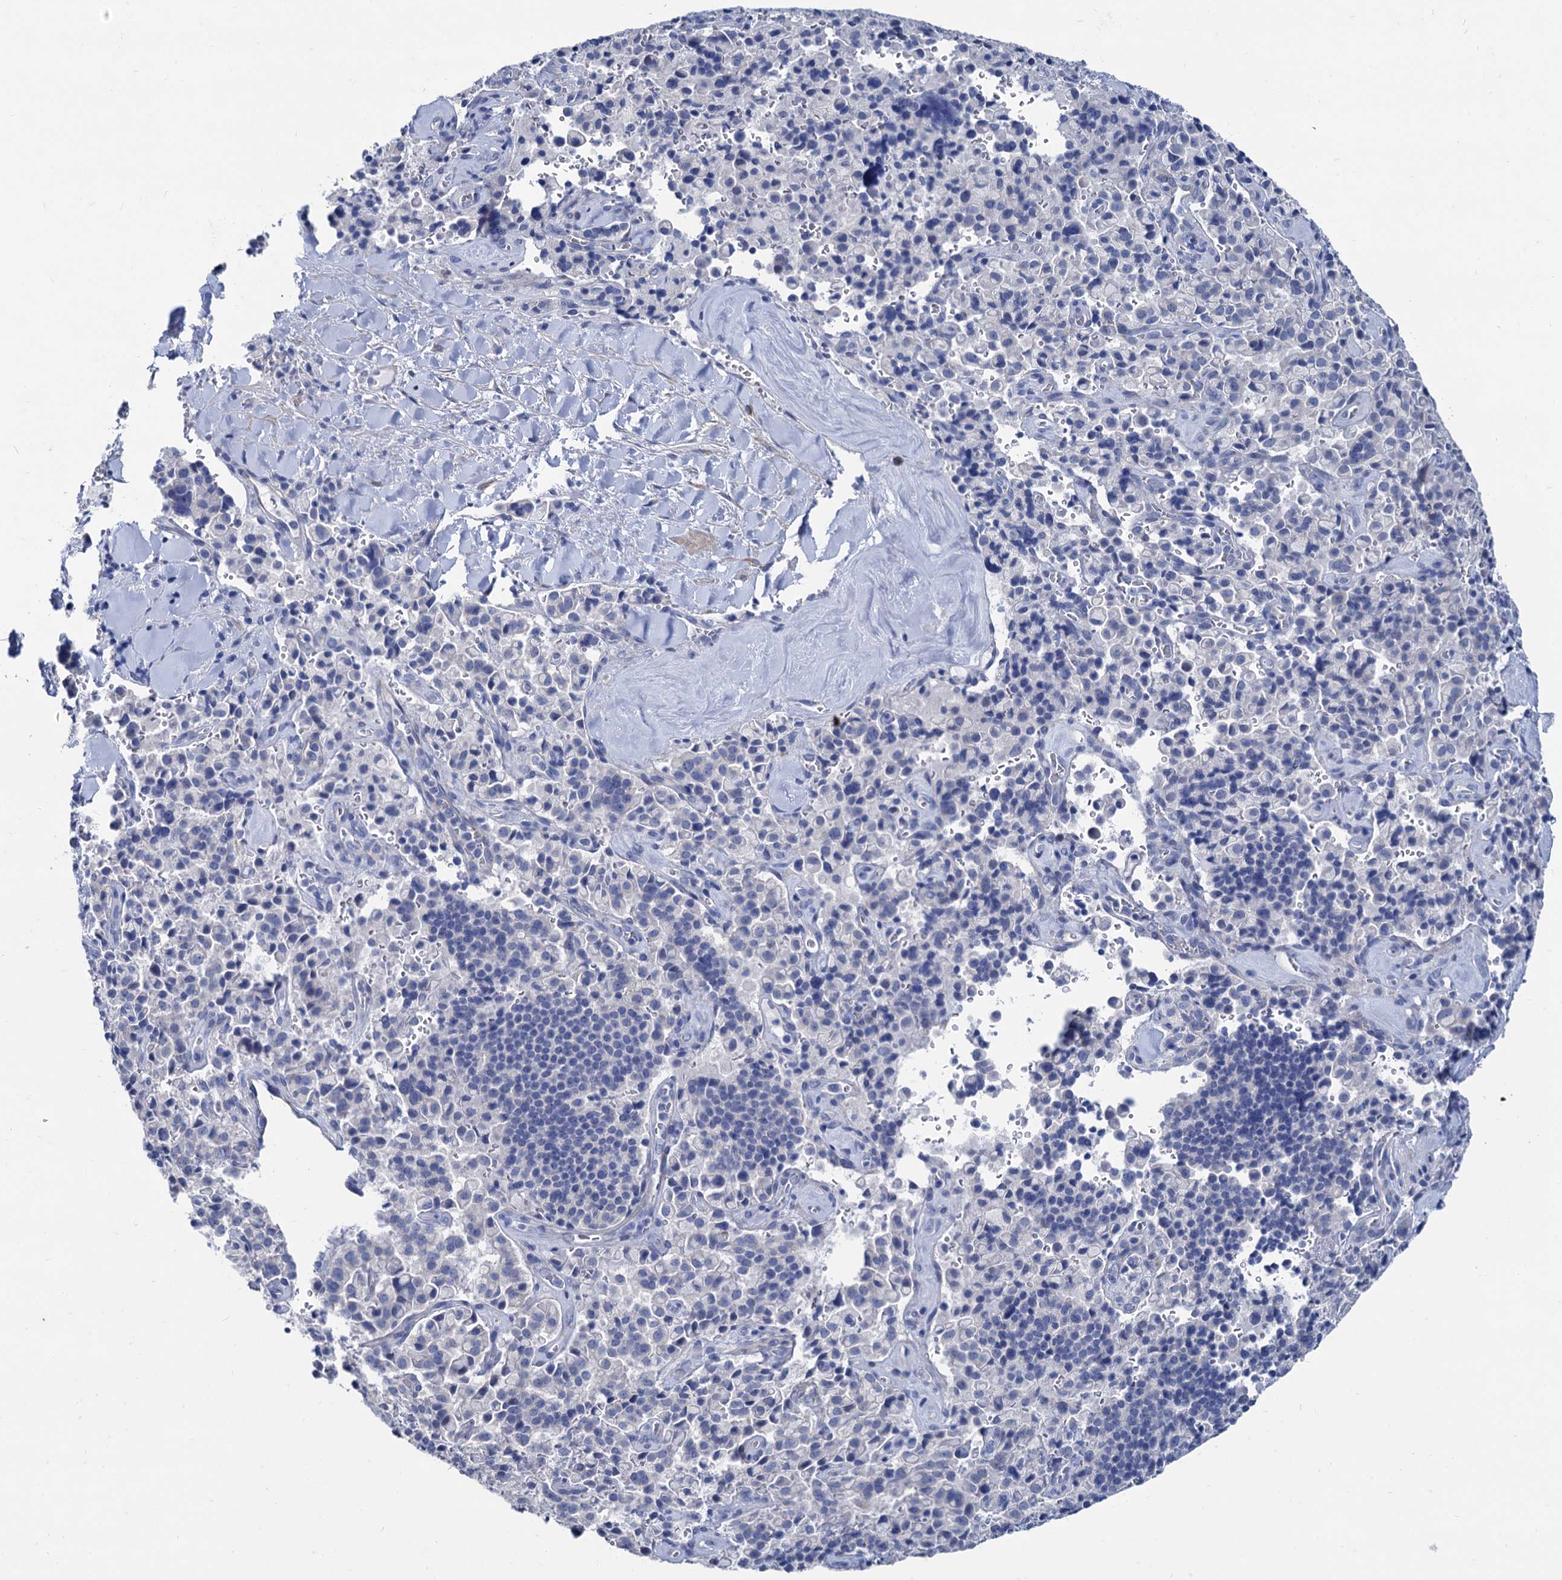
{"staining": {"intensity": "negative", "quantity": "none", "location": "none"}, "tissue": "pancreatic cancer", "cell_type": "Tumor cells", "image_type": "cancer", "snomed": [{"axis": "morphology", "description": "Adenocarcinoma, NOS"}, {"axis": "topography", "description": "Pancreas"}], "caption": "A high-resolution histopathology image shows immunohistochemistry (IHC) staining of pancreatic adenocarcinoma, which reveals no significant expression in tumor cells. The staining was performed using DAB (3,3'-diaminobenzidine) to visualize the protein expression in brown, while the nuclei were stained in blue with hematoxylin (Magnification: 20x).", "gene": "FOXR2", "patient": {"sex": "male", "age": 65}}